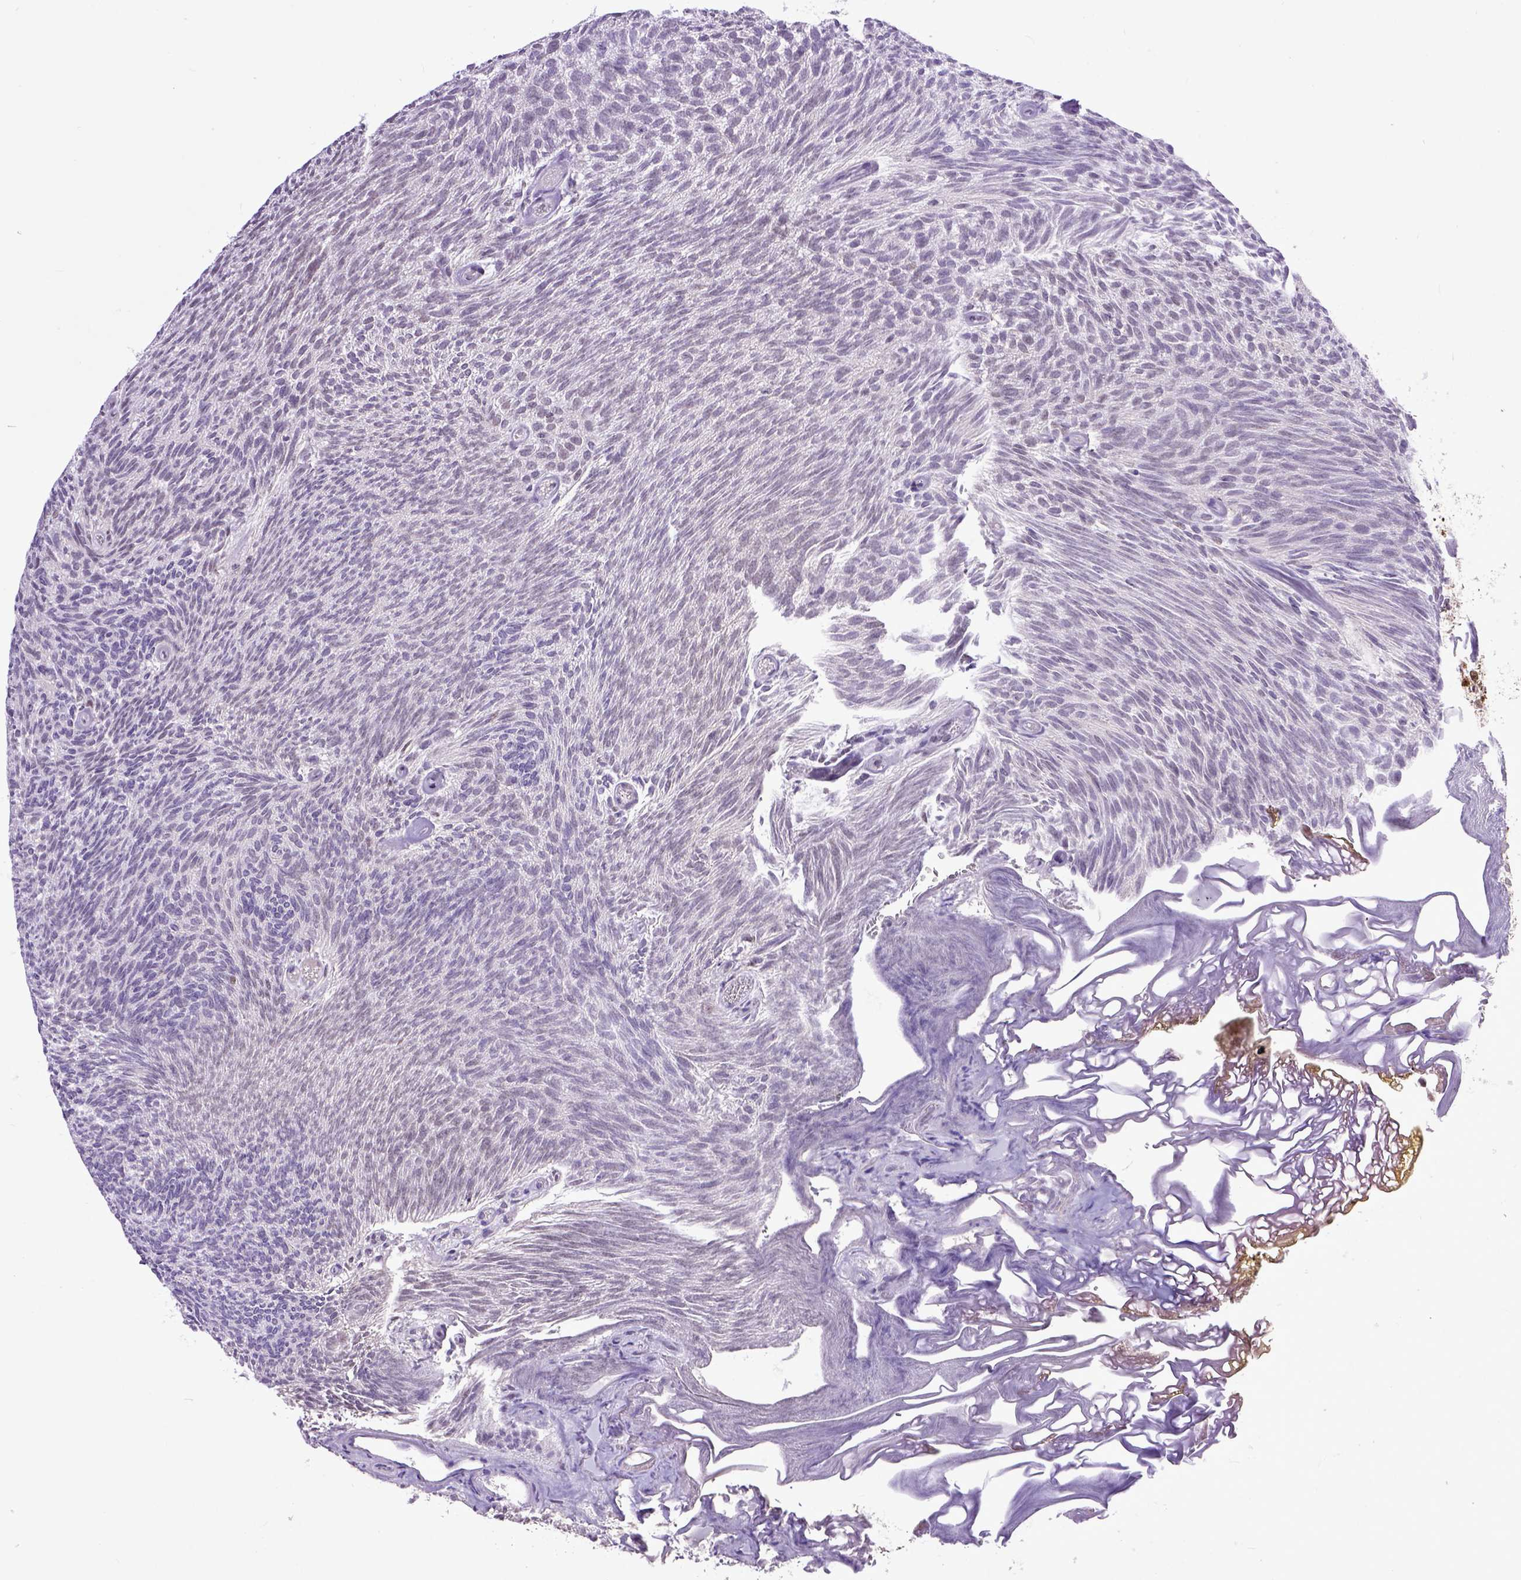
{"staining": {"intensity": "weak", "quantity": "25%-75%", "location": "nuclear"}, "tissue": "urothelial cancer", "cell_type": "Tumor cells", "image_type": "cancer", "snomed": [{"axis": "morphology", "description": "Urothelial carcinoma, Low grade"}, {"axis": "topography", "description": "Urinary bladder"}], "caption": "About 25%-75% of tumor cells in human urothelial cancer demonstrate weak nuclear protein positivity as visualized by brown immunohistochemical staining.", "gene": "RCC2", "patient": {"sex": "male", "age": 77}}